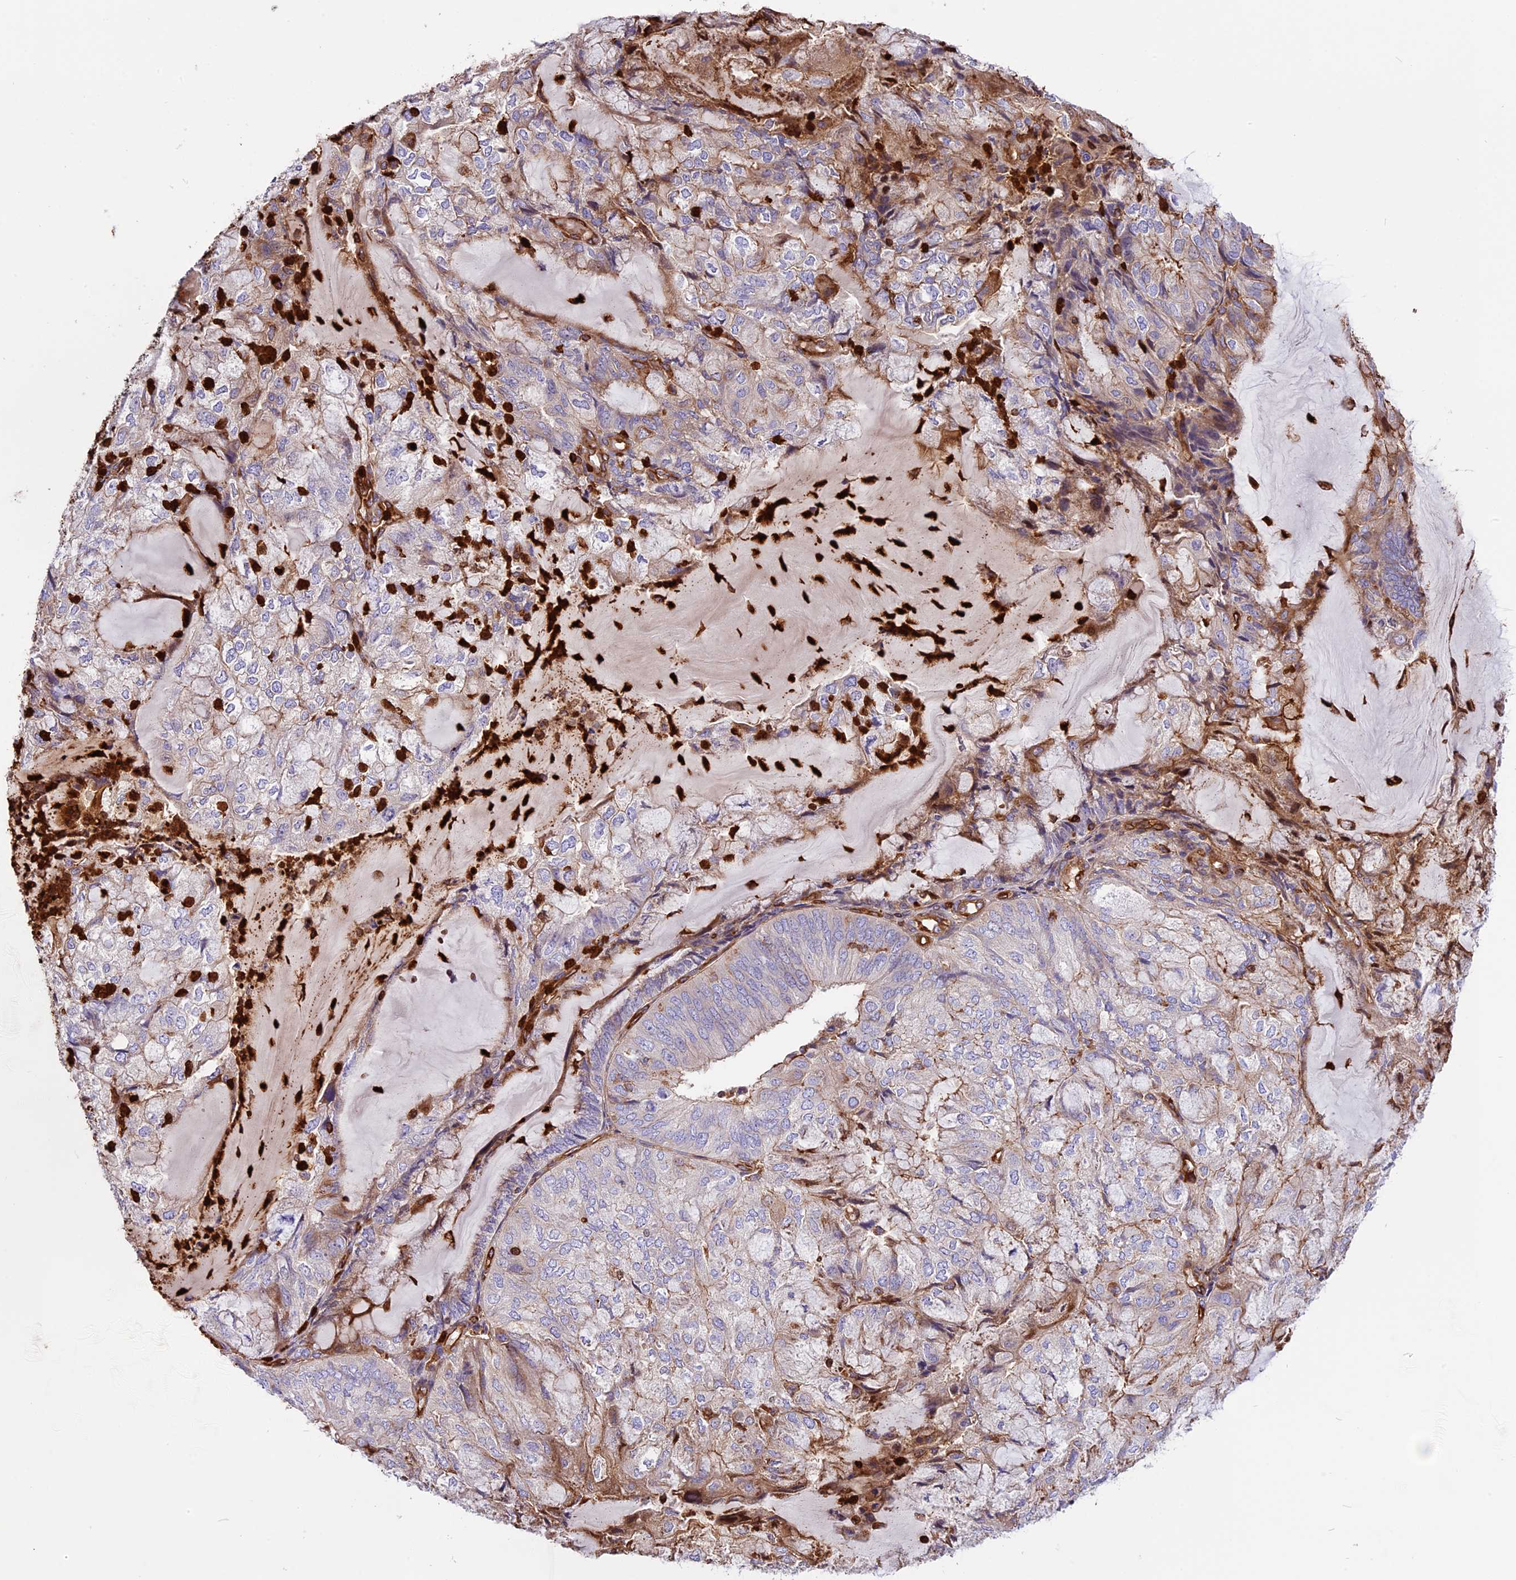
{"staining": {"intensity": "weak", "quantity": "<25%", "location": "cytoplasmic/membranous"}, "tissue": "endometrial cancer", "cell_type": "Tumor cells", "image_type": "cancer", "snomed": [{"axis": "morphology", "description": "Adenocarcinoma, NOS"}, {"axis": "topography", "description": "Endometrium"}], "caption": "Immunohistochemistry histopathology image of neoplastic tissue: endometrial cancer (adenocarcinoma) stained with DAB (3,3'-diaminobenzidine) exhibits no significant protein expression in tumor cells. The staining is performed using DAB brown chromogen with nuclei counter-stained in using hematoxylin.", "gene": "CD99L2", "patient": {"sex": "female", "age": 81}}